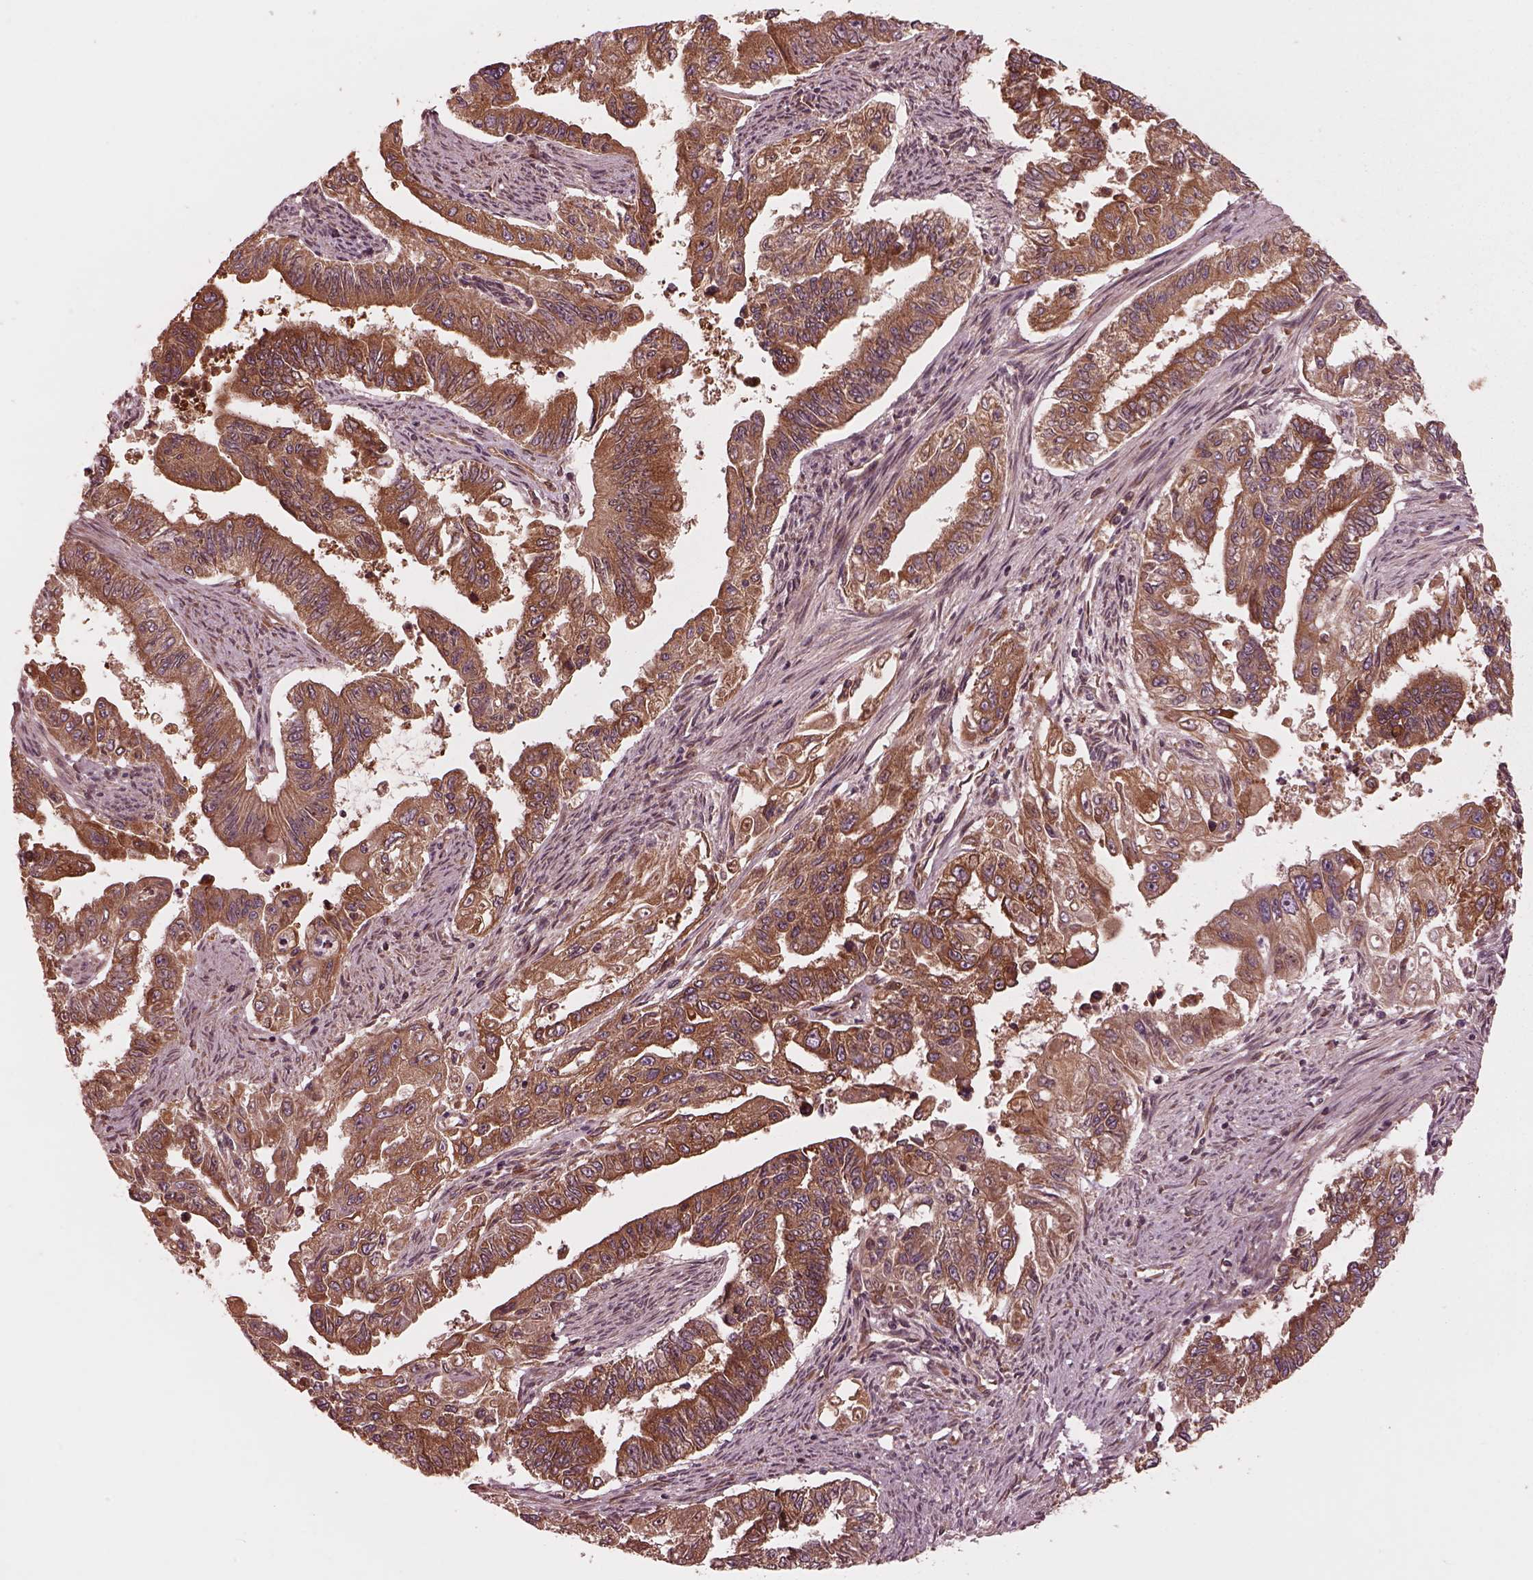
{"staining": {"intensity": "strong", "quantity": ">75%", "location": "cytoplasmic/membranous"}, "tissue": "endometrial cancer", "cell_type": "Tumor cells", "image_type": "cancer", "snomed": [{"axis": "morphology", "description": "Adenocarcinoma, NOS"}, {"axis": "topography", "description": "Uterus"}], "caption": "The photomicrograph demonstrates immunohistochemical staining of endometrial cancer. There is strong cytoplasmic/membranous staining is seen in about >75% of tumor cells. (Brightfield microscopy of DAB IHC at high magnification).", "gene": "PIK3R2", "patient": {"sex": "female", "age": 59}}